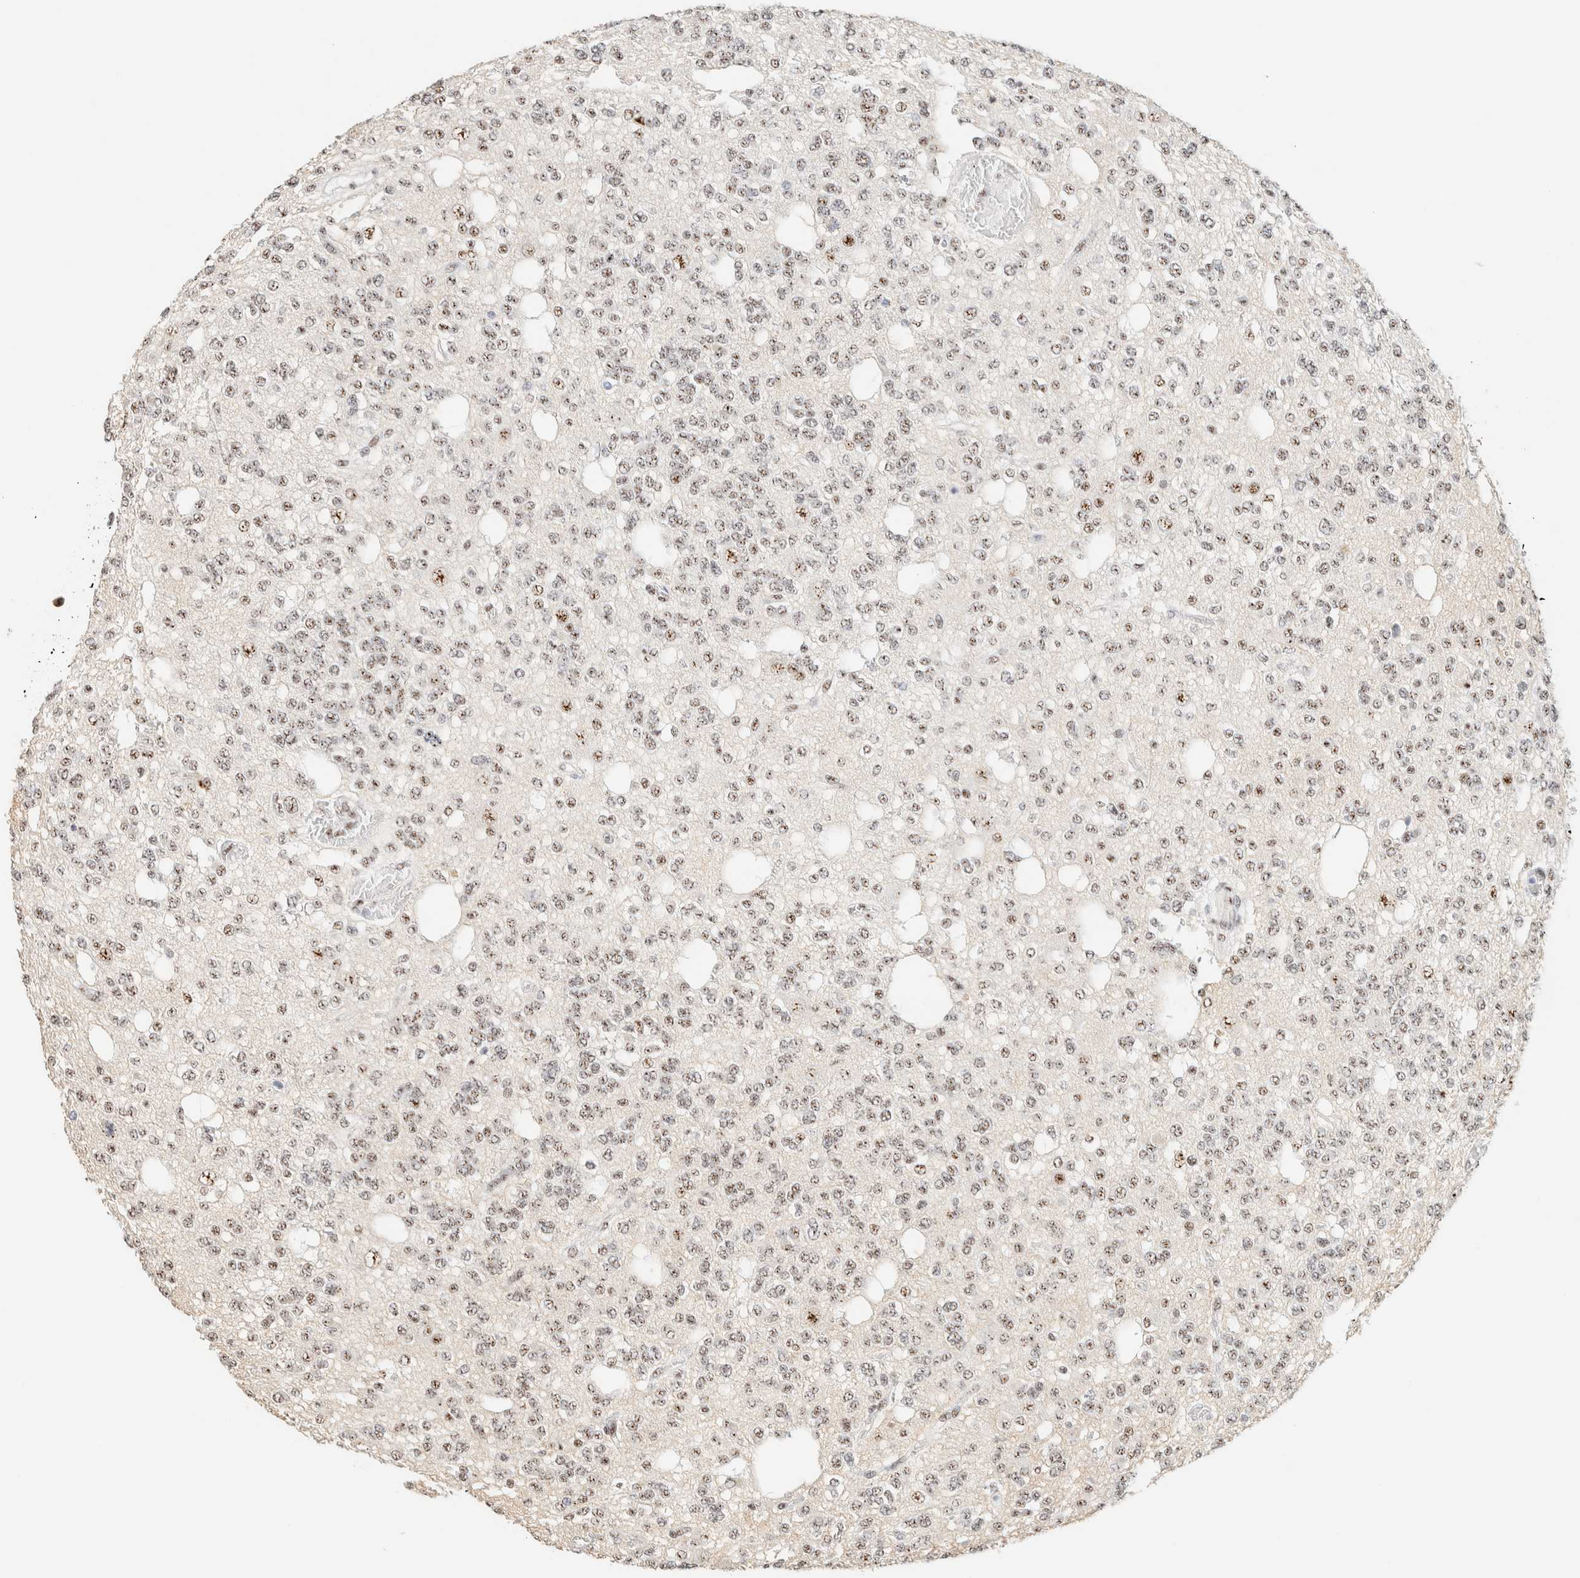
{"staining": {"intensity": "weak", "quantity": ">75%", "location": "nuclear"}, "tissue": "glioma", "cell_type": "Tumor cells", "image_type": "cancer", "snomed": [{"axis": "morphology", "description": "Glioma, malignant, Low grade"}, {"axis": "topography", "description": "Brain"}], "caption": "The image exhibits immunohistochemical staining of malignant glioma (low-grade). There is weak nuclear positivity is identified in about >75% of tumor cells. The protein of interest is shown in brown color, while the nuclei are stained blue.", "gene": "SON", "patient": {"sex": "male", "age": 38}}